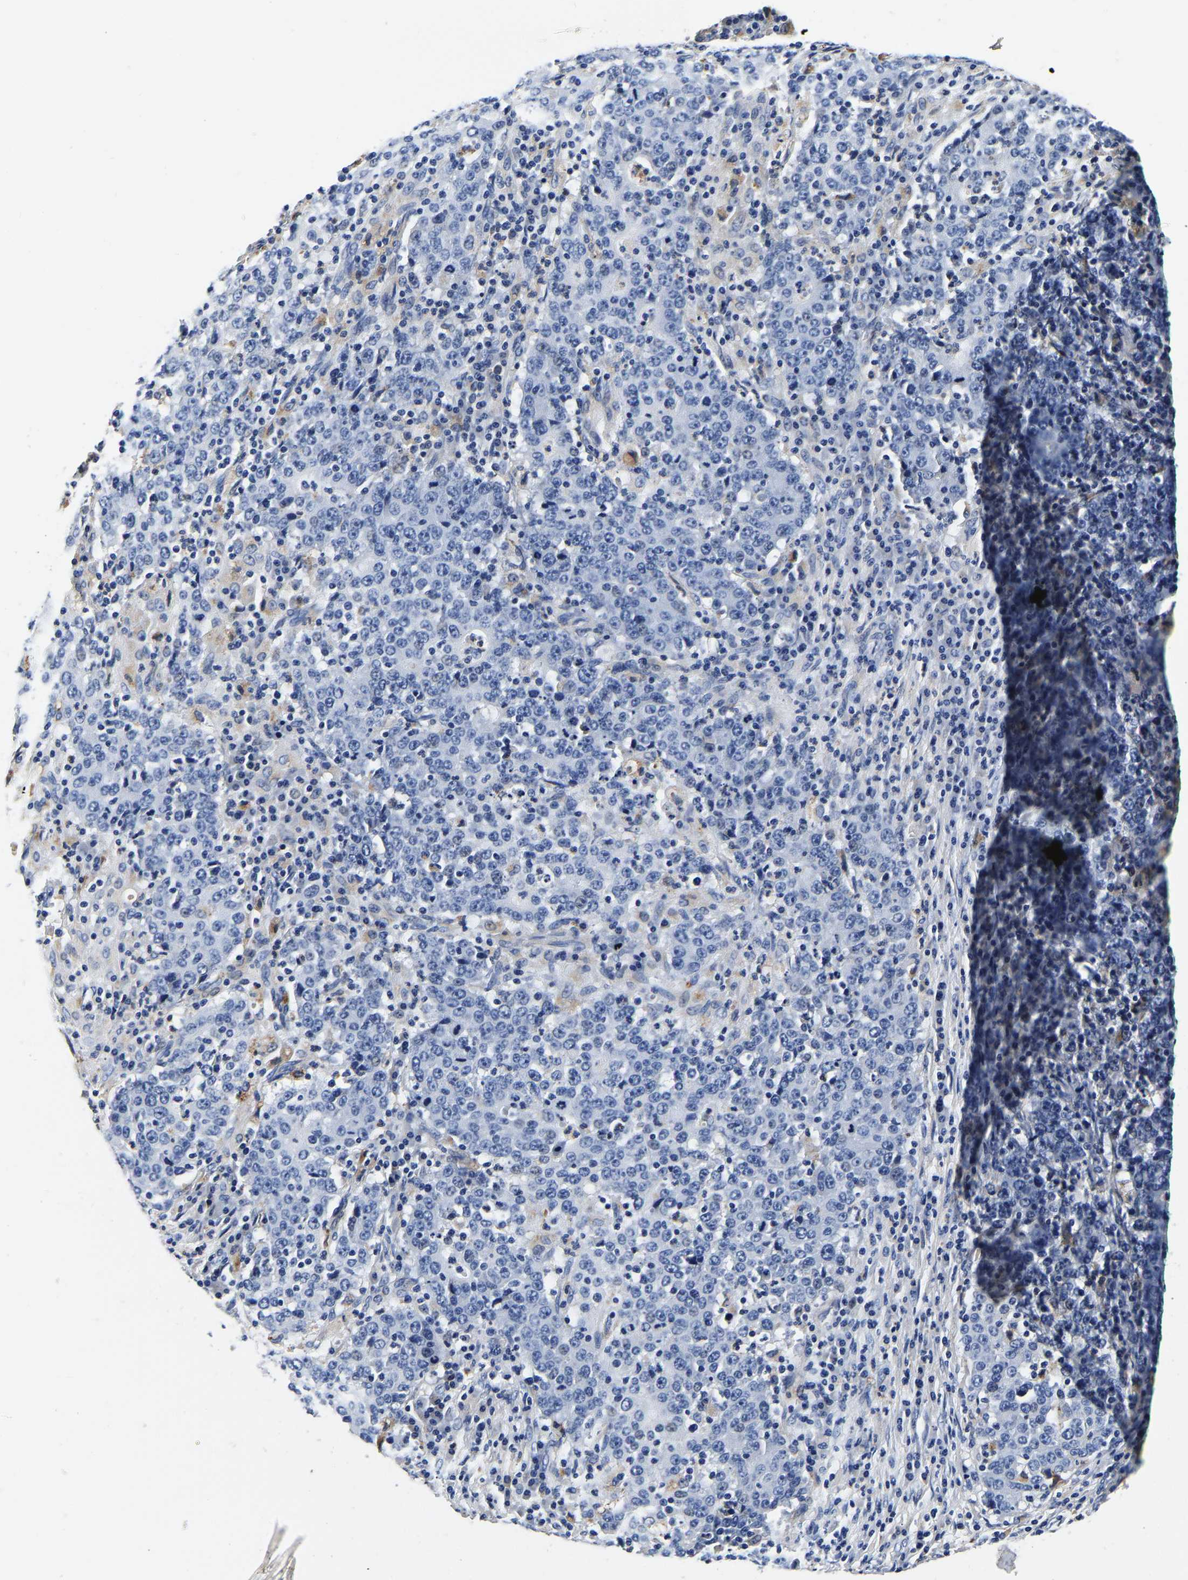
{"staining": {"intensity": "negative", "quantity": "none", "location": "none"}, "tissue": "stomach cancer", "cell_type": "Tumor cells", "image_type": "cancer", "snomed": [{"axis": "morphology", "description": "Adenocarcinoma, NOS"}, {"axis": "topography", "description": "Stomach"}], "caption": "This is an immunohistochemistry histopathology image of stomach adenocarcinoma. There is no expression in tumor cells.", "gene": "GRN", "patient": {"sex": "male", "age": 59}}